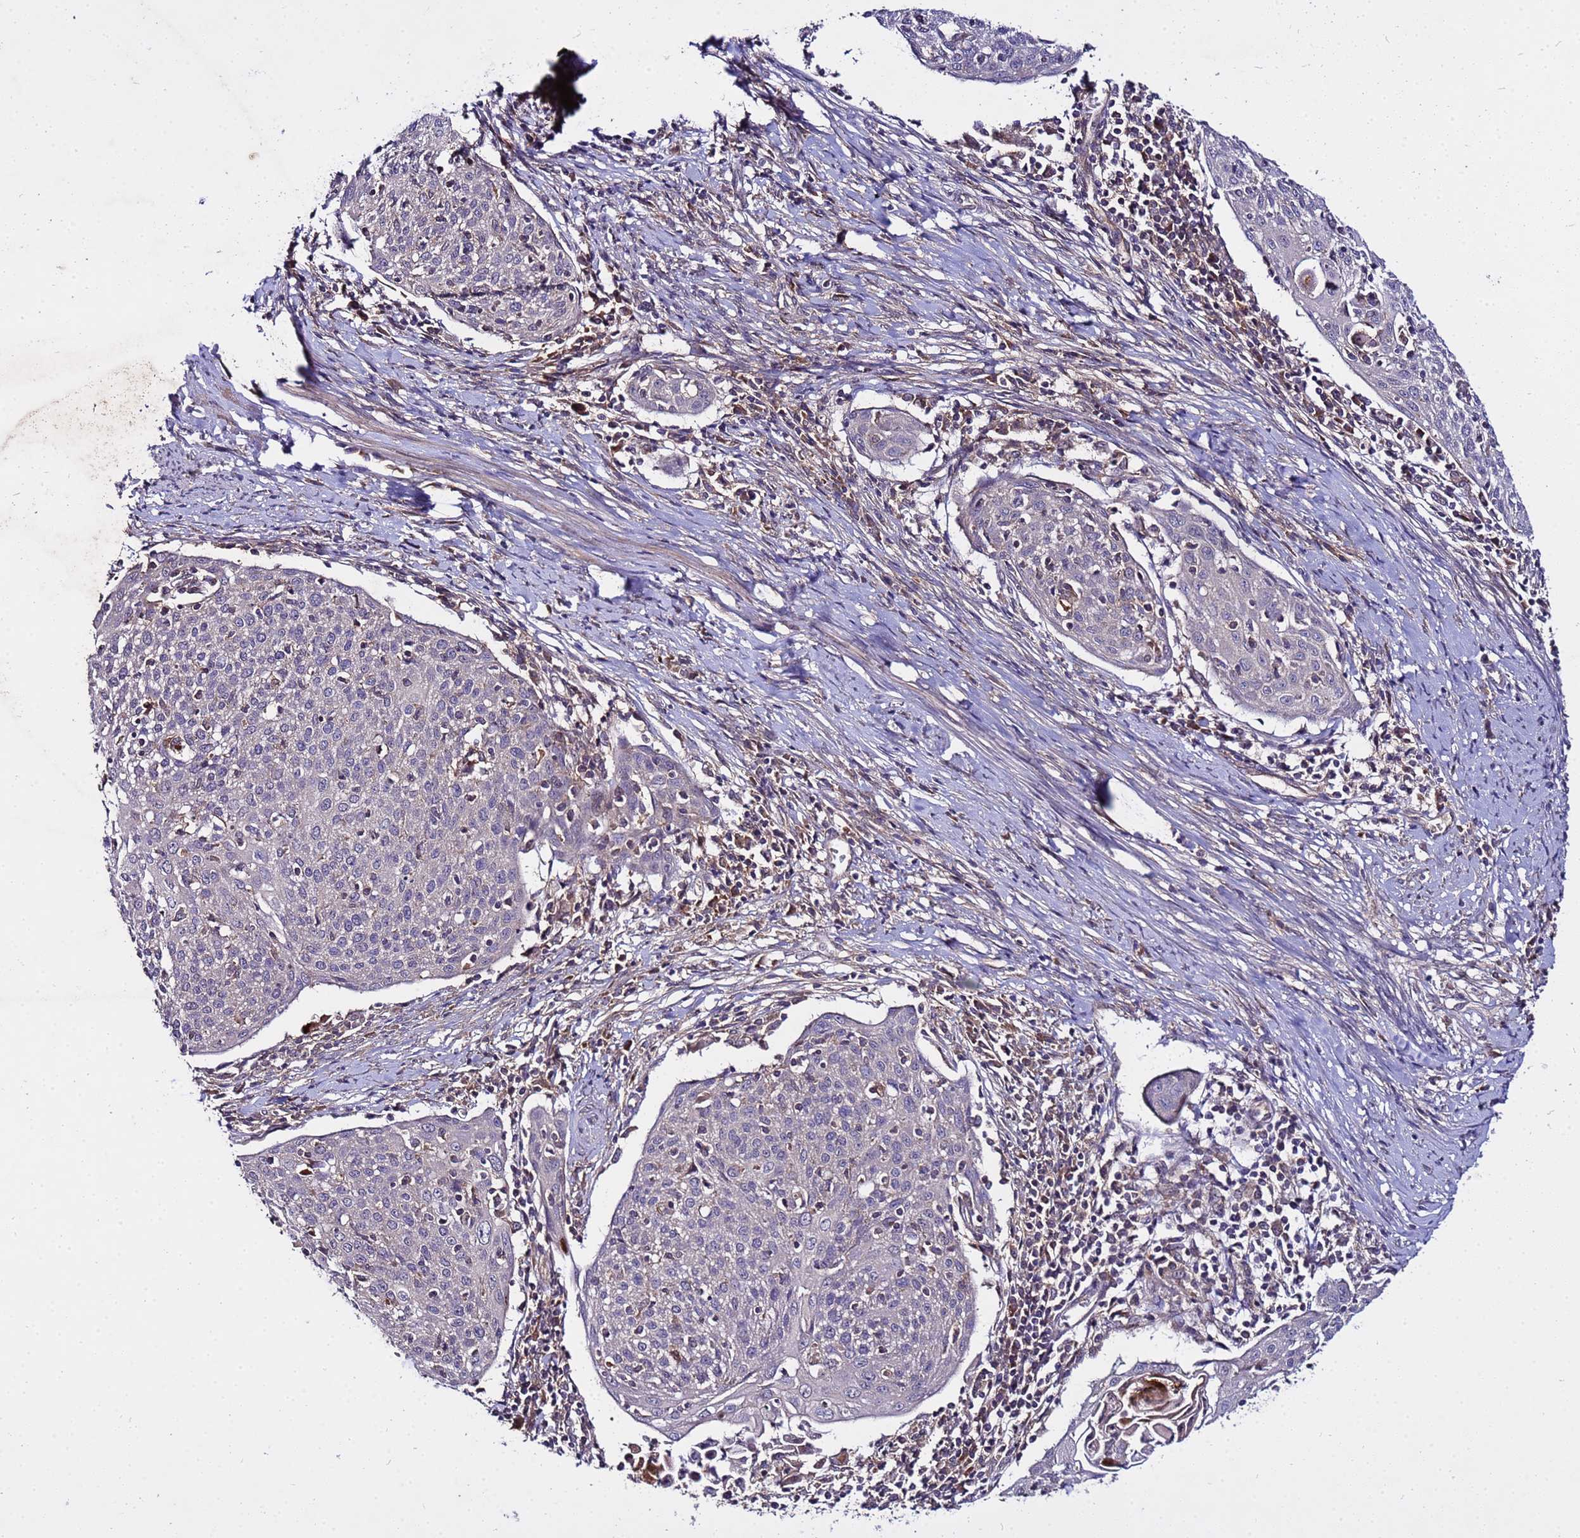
{"staining": {"intensity": "negative", "quantity": "none", "location": "none"}, "tissue": "cervical cancer", "cell_type": "Tumor cells", "image_type": "cancer", "snomed": [{"axis": "morphology", "description": "Squamous cell carcinoma, NOS"}, {"axis": "topography", "description": "Cervix"}], "caption": "Tumor cells show no significant protein expression in cervical cancer (squamous cell carcinoma).", "gene": "GSPT2", "patient": {"sex": "female", "age": 67}}